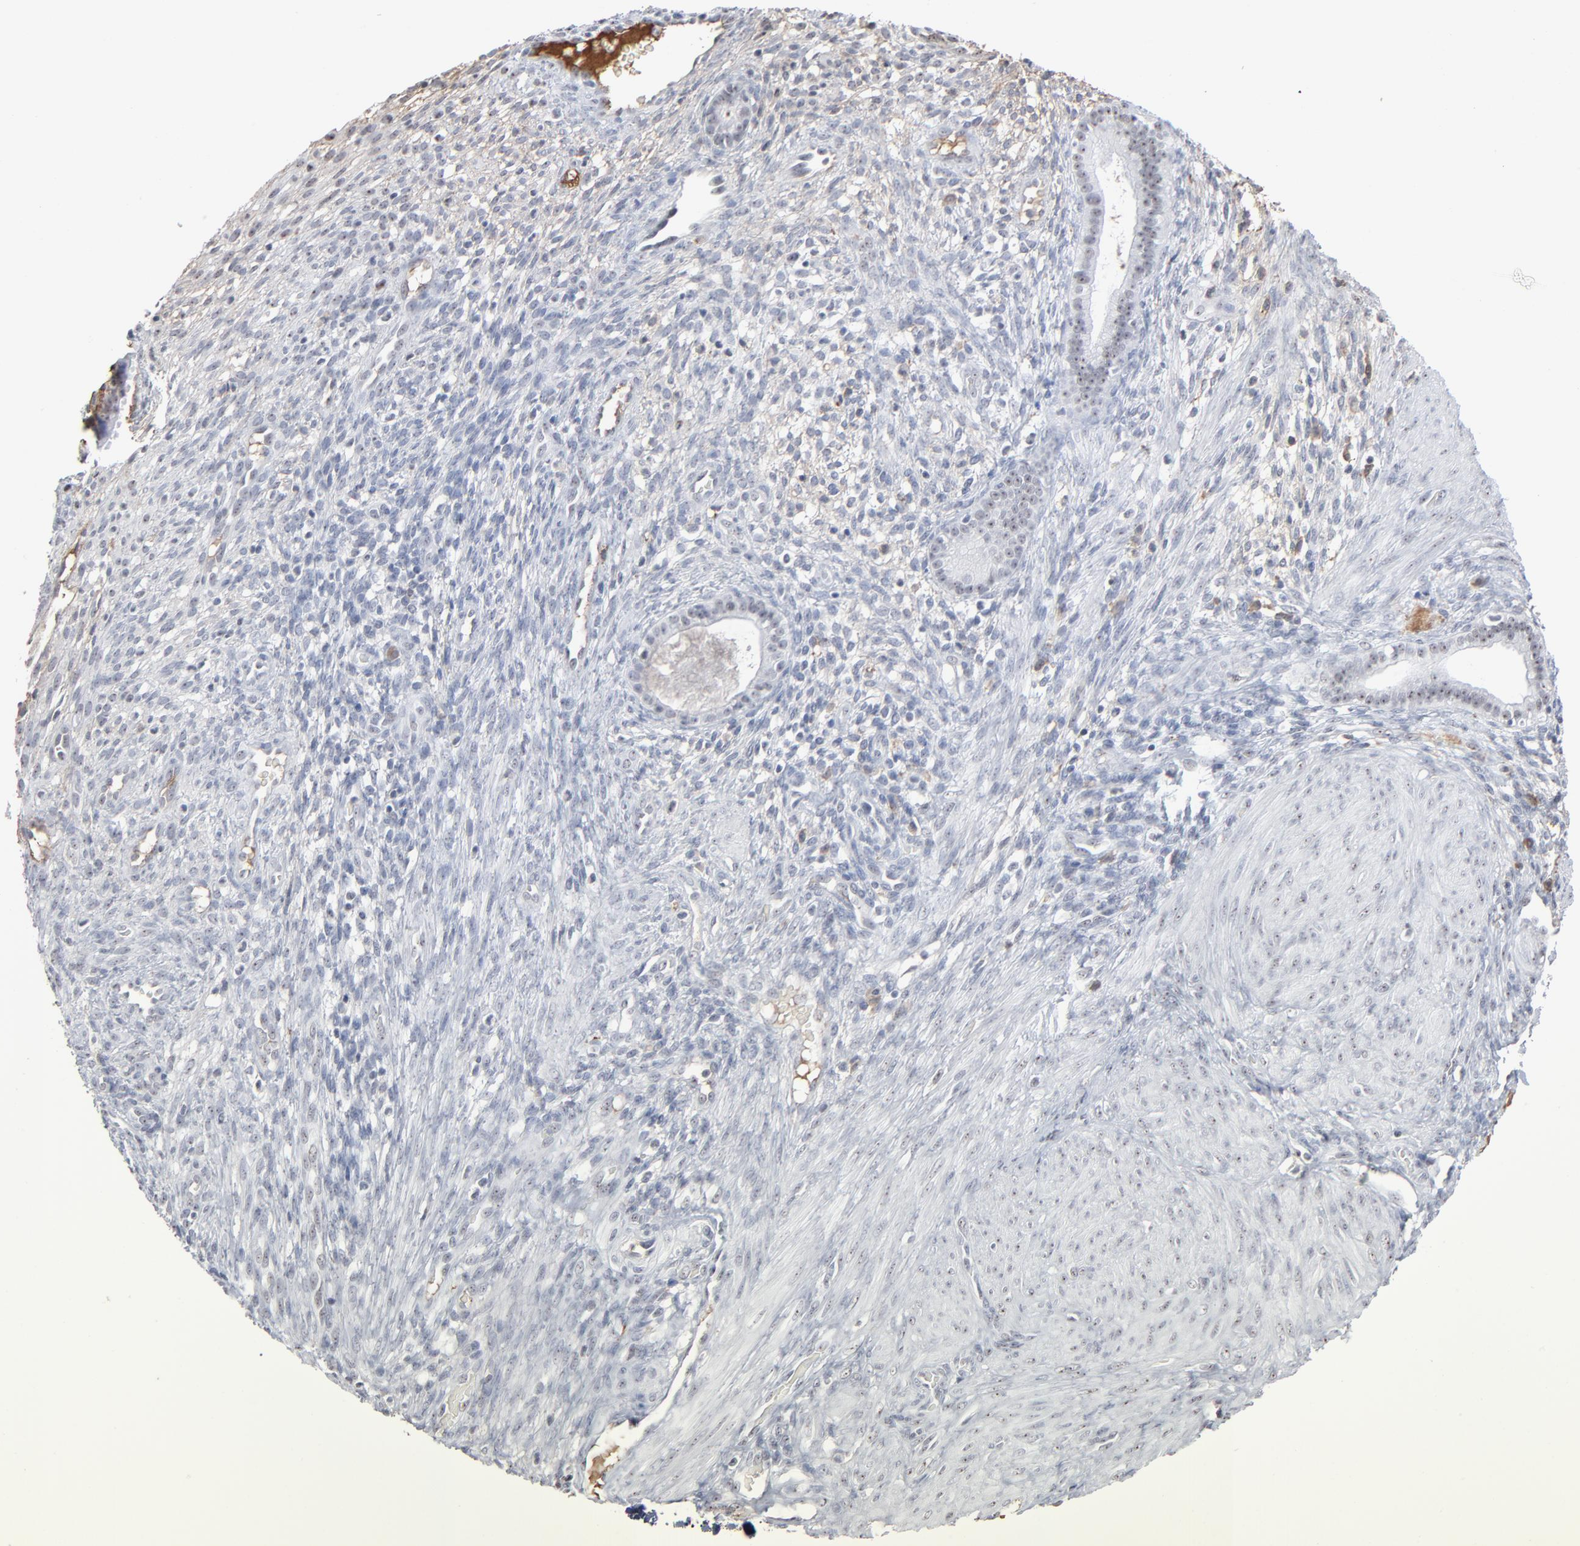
{"staining": {"intensity": "negative", "quantity": "none", "location": "none"}, "tissue": "endometrium", "cell_type": "Cells in endometrial stroma", "image_type": "normal", "snomed": [{"axis": "morphology", "description": "Normal tissue, NOS"}, {"axis": "topography", "description": "Endometrium"}], "caption": "A histopathology image of human endometrium is negative for staining in cells in endometrial stroma. (IHC, brightfield microscopy, high magnification).", "gene": "MPHOSPH6", "patient": {"sex": "female", "age": 72}}